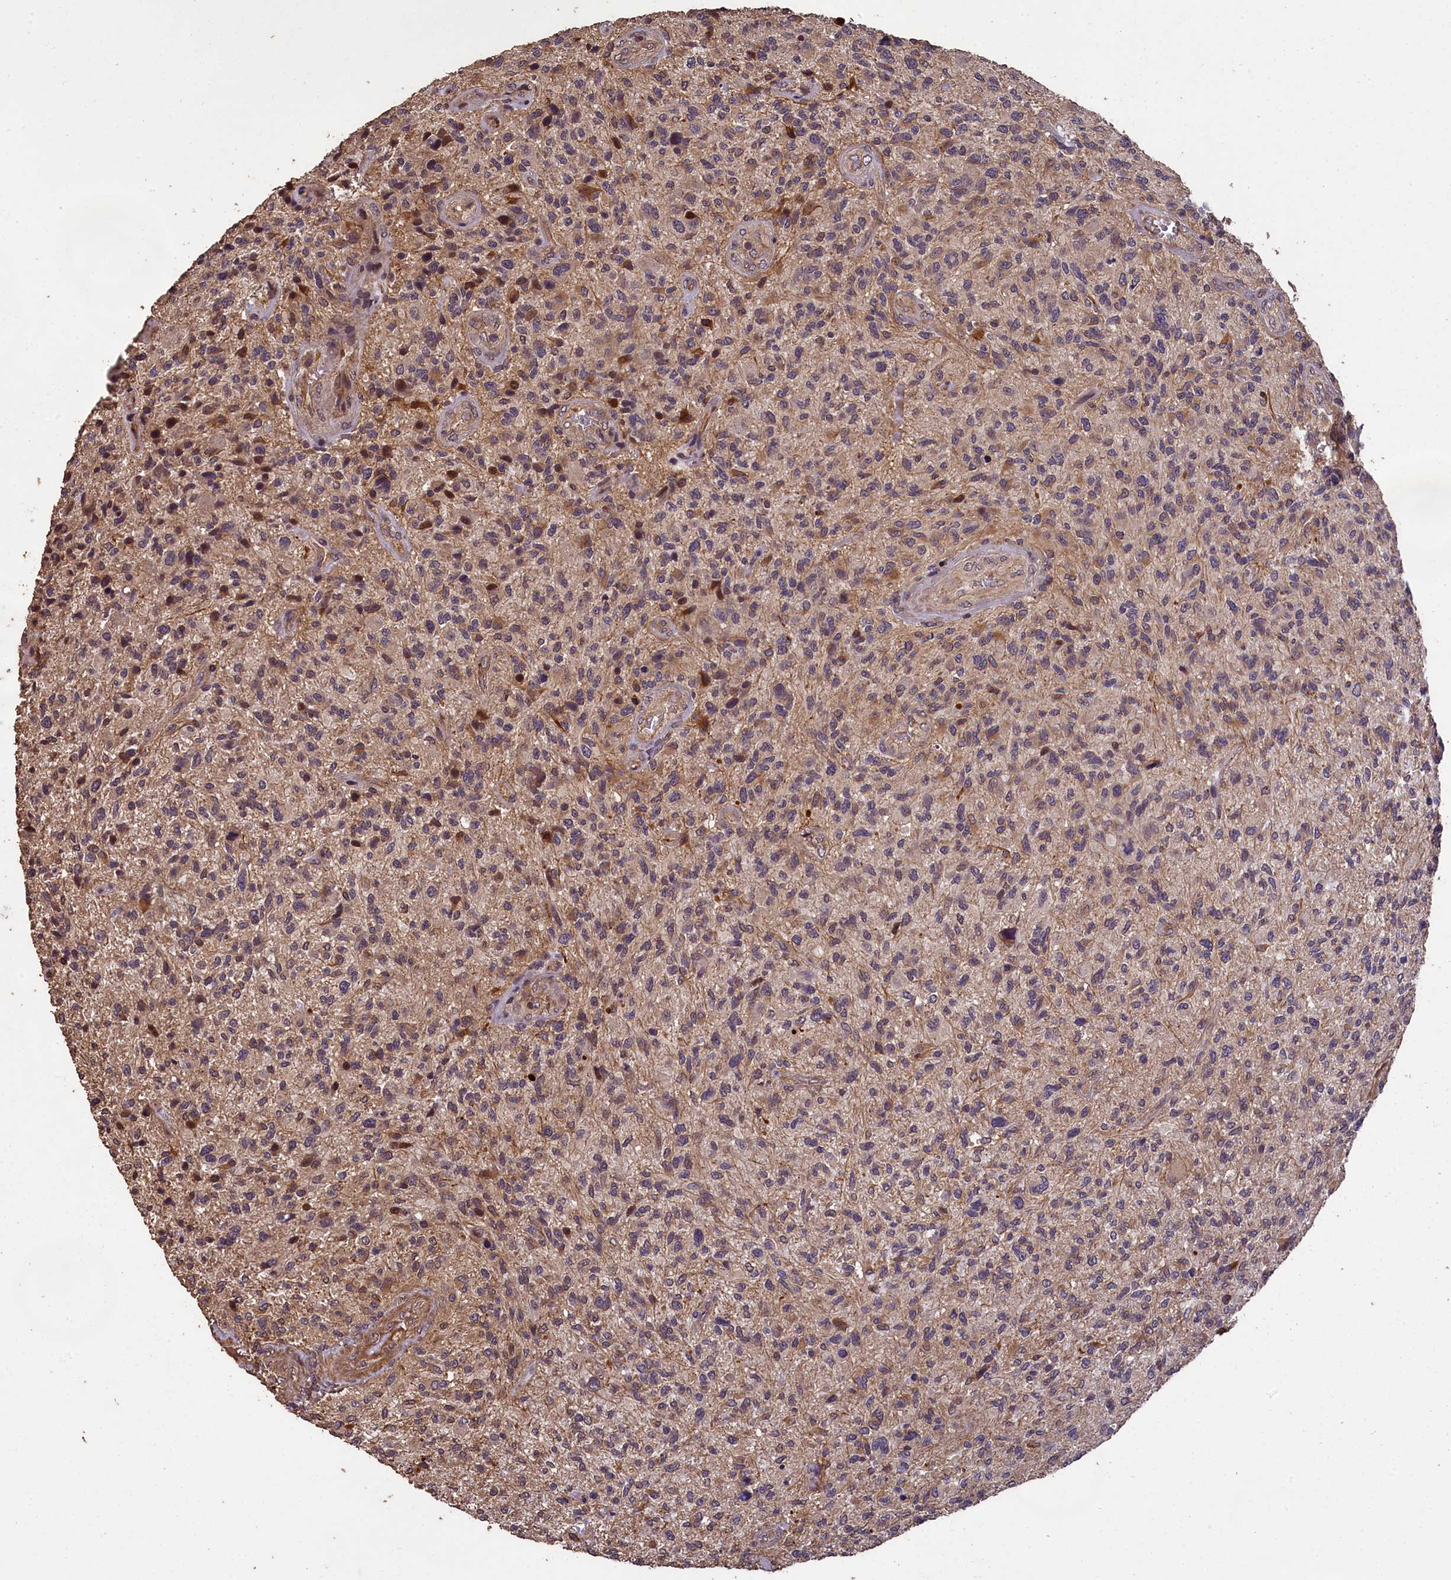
{"staining": {"intensity": "moderate", "quantity": "<25%", "location": "cytoplasmic/membranous,nuclear"}, "tissue": "glioma", "cell_type": "Tumor cells", "image_type": "cancer", "snomed": [{"axis": "morphology", "description": "Glioma, malignant, High grade"}, {"axis": "topography", "description": "Brain"}], "caption": "There is low levels of moderate cytoplasmic/membranous and nuclear staining in tumor cells of malignant glioma (high-grade), as demonstrated by immunohistochemical staining (brown color).", "gene": "CHD9", "patient": {"sex": "male", "age": 47}}